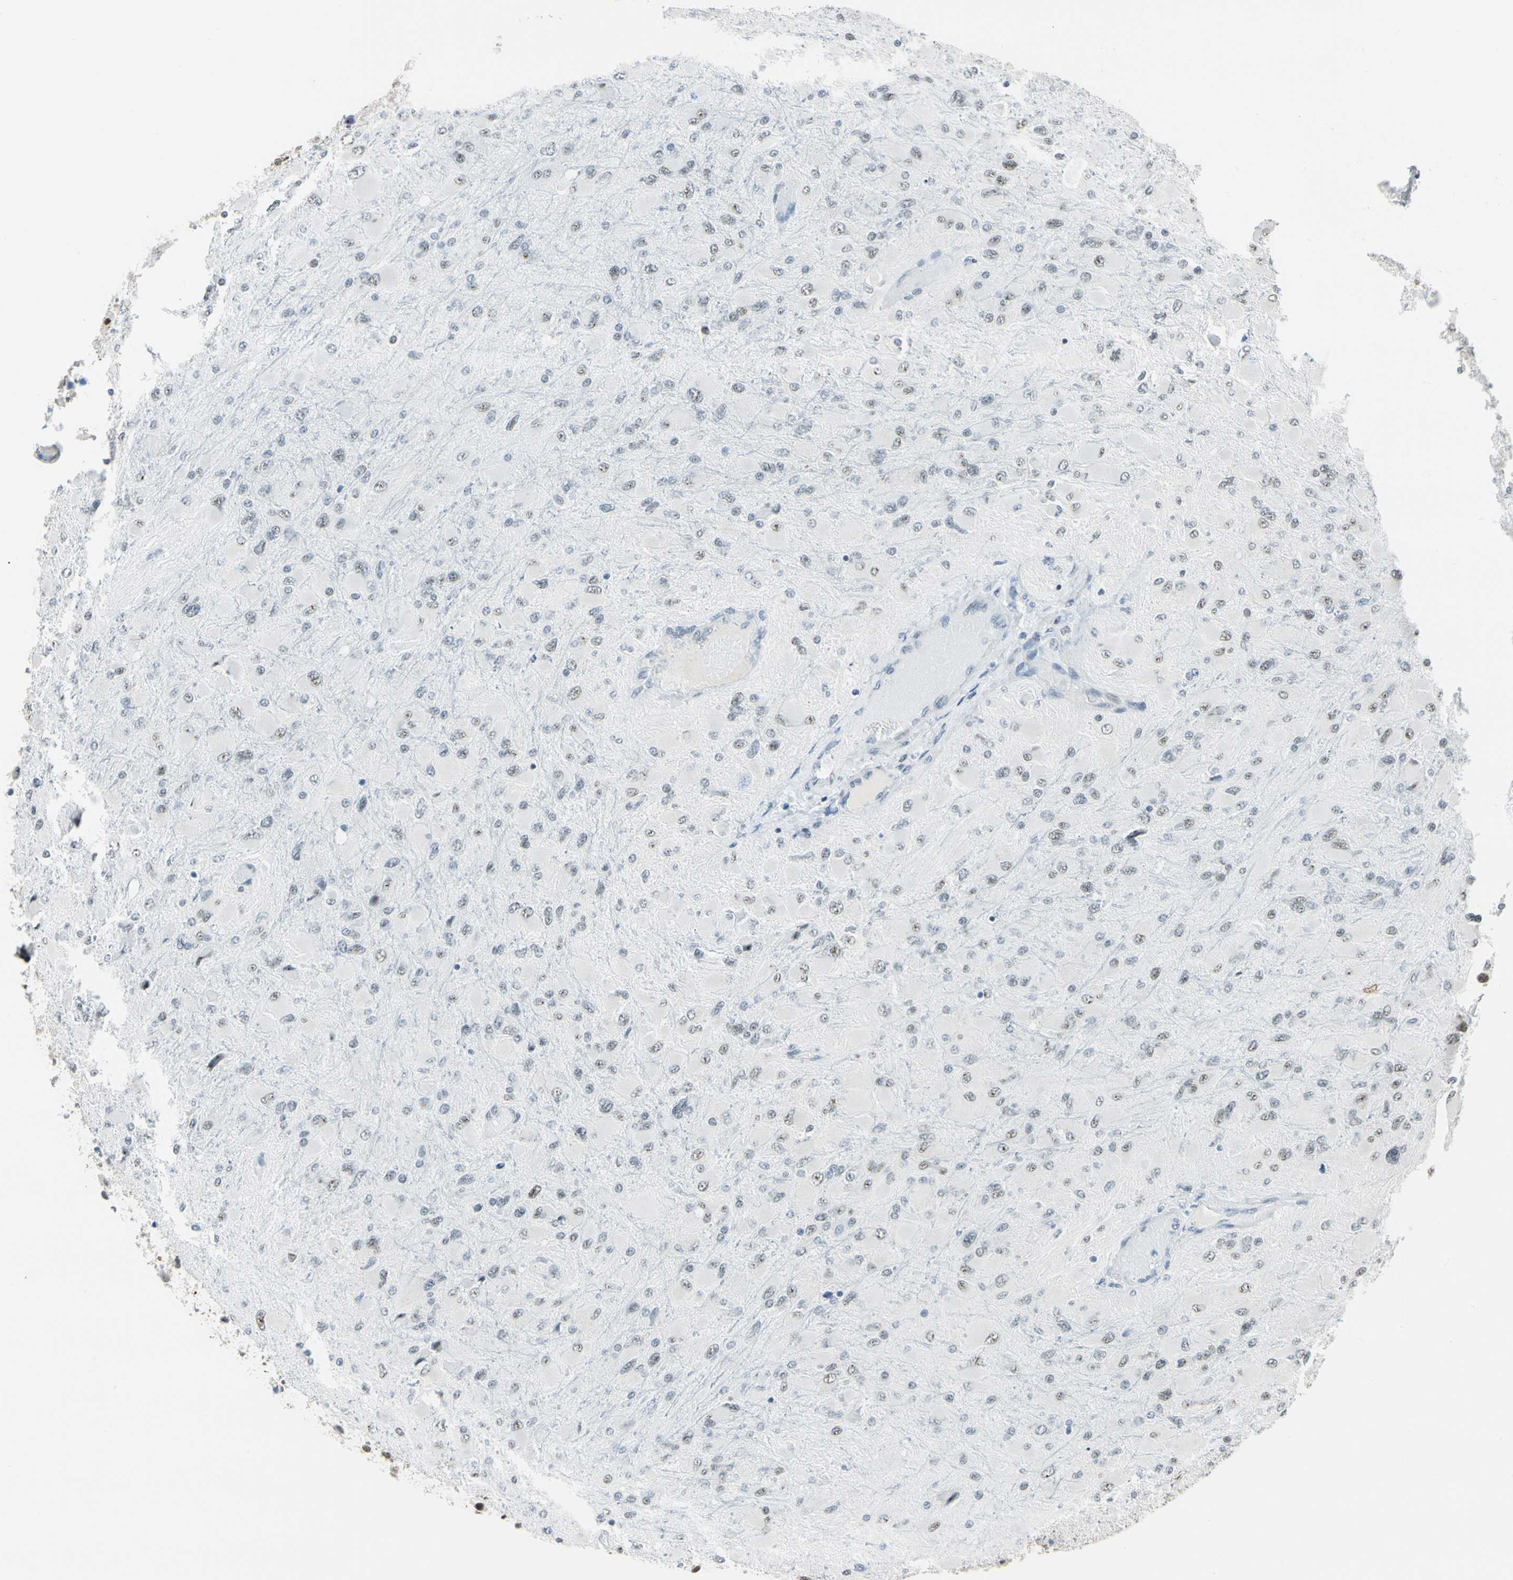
{"staining": {"intensity": "negative", "quantity": "none", "location": "none"}, "tissue": "glioma", "cell_type": "Tumor cells", "image_type": "cancer", "snomed": [{"axis": "morphology", "description": "Glioma, malignant, High grade"}, {"axis": "topography", "description": "Cerebral cortex"}], "caption": "An image of glioma stained for a protein reveals no brown staining in tumor cells.", "gene": "NELFE", "patient": {"sex": "female", "age": 36}}